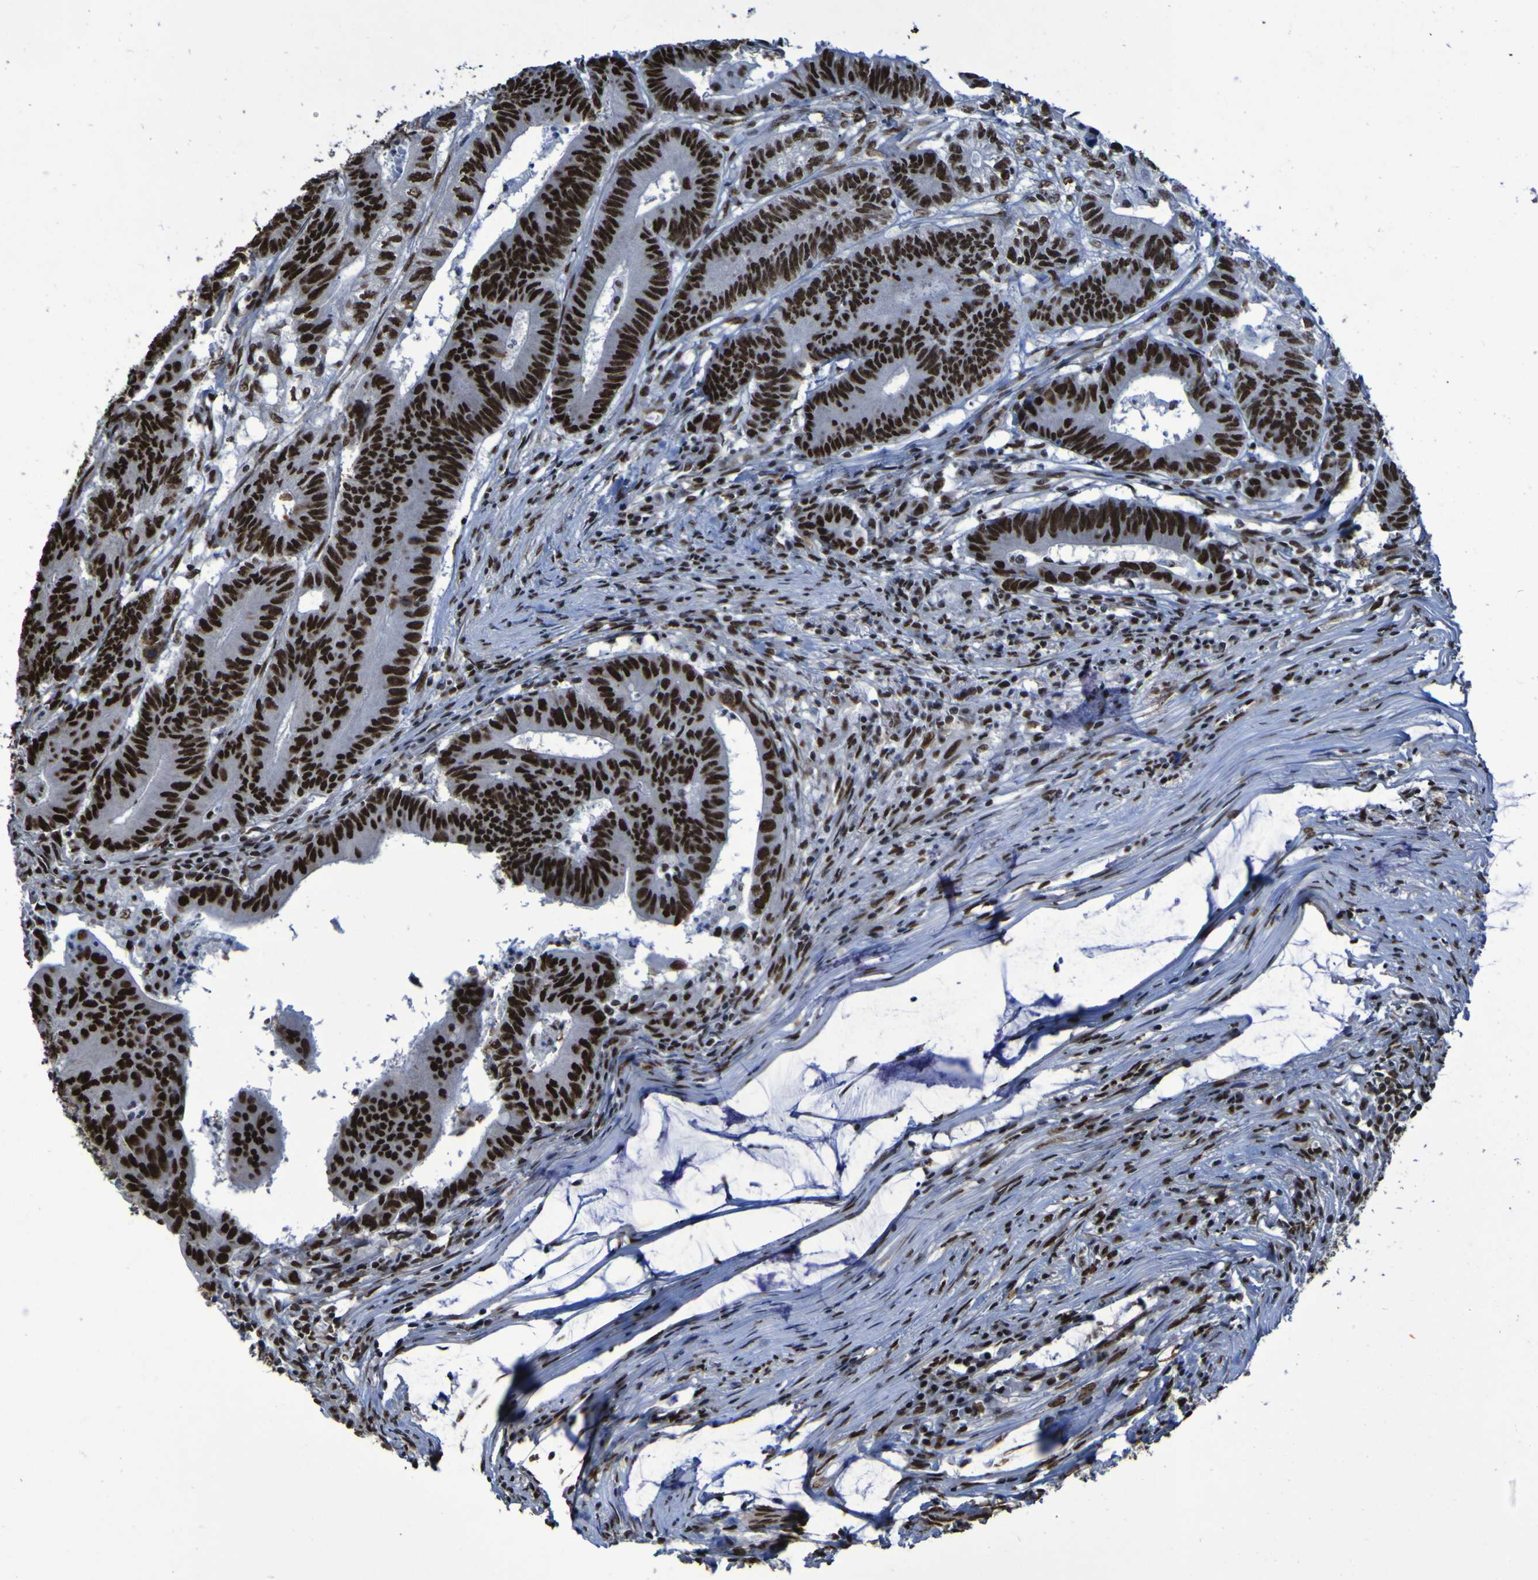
{"staining": {"intensity": "strong", "quantity": ">75%", "location": "nuclear"}, "tissue": "colorectal cancer", "cell_type": "Tumor cells", "image_type": "cancer", "snomed": [{"axis": "morphology", "description": "Adenocarcinoma, NOS"}, {"axis": "topography", "description": "Colon"}], "caption": "Tumor cells show high levels of strong nuclear expression in approximately >75% of cells in colorectal cancer (adenocarcinoma). (DAB (3,3'-diaminobenzidine) IHC with brightfield microscopy, high magnification).", "gene": "HNRNPR", "patient": {"sex": "male", "age": 45}}